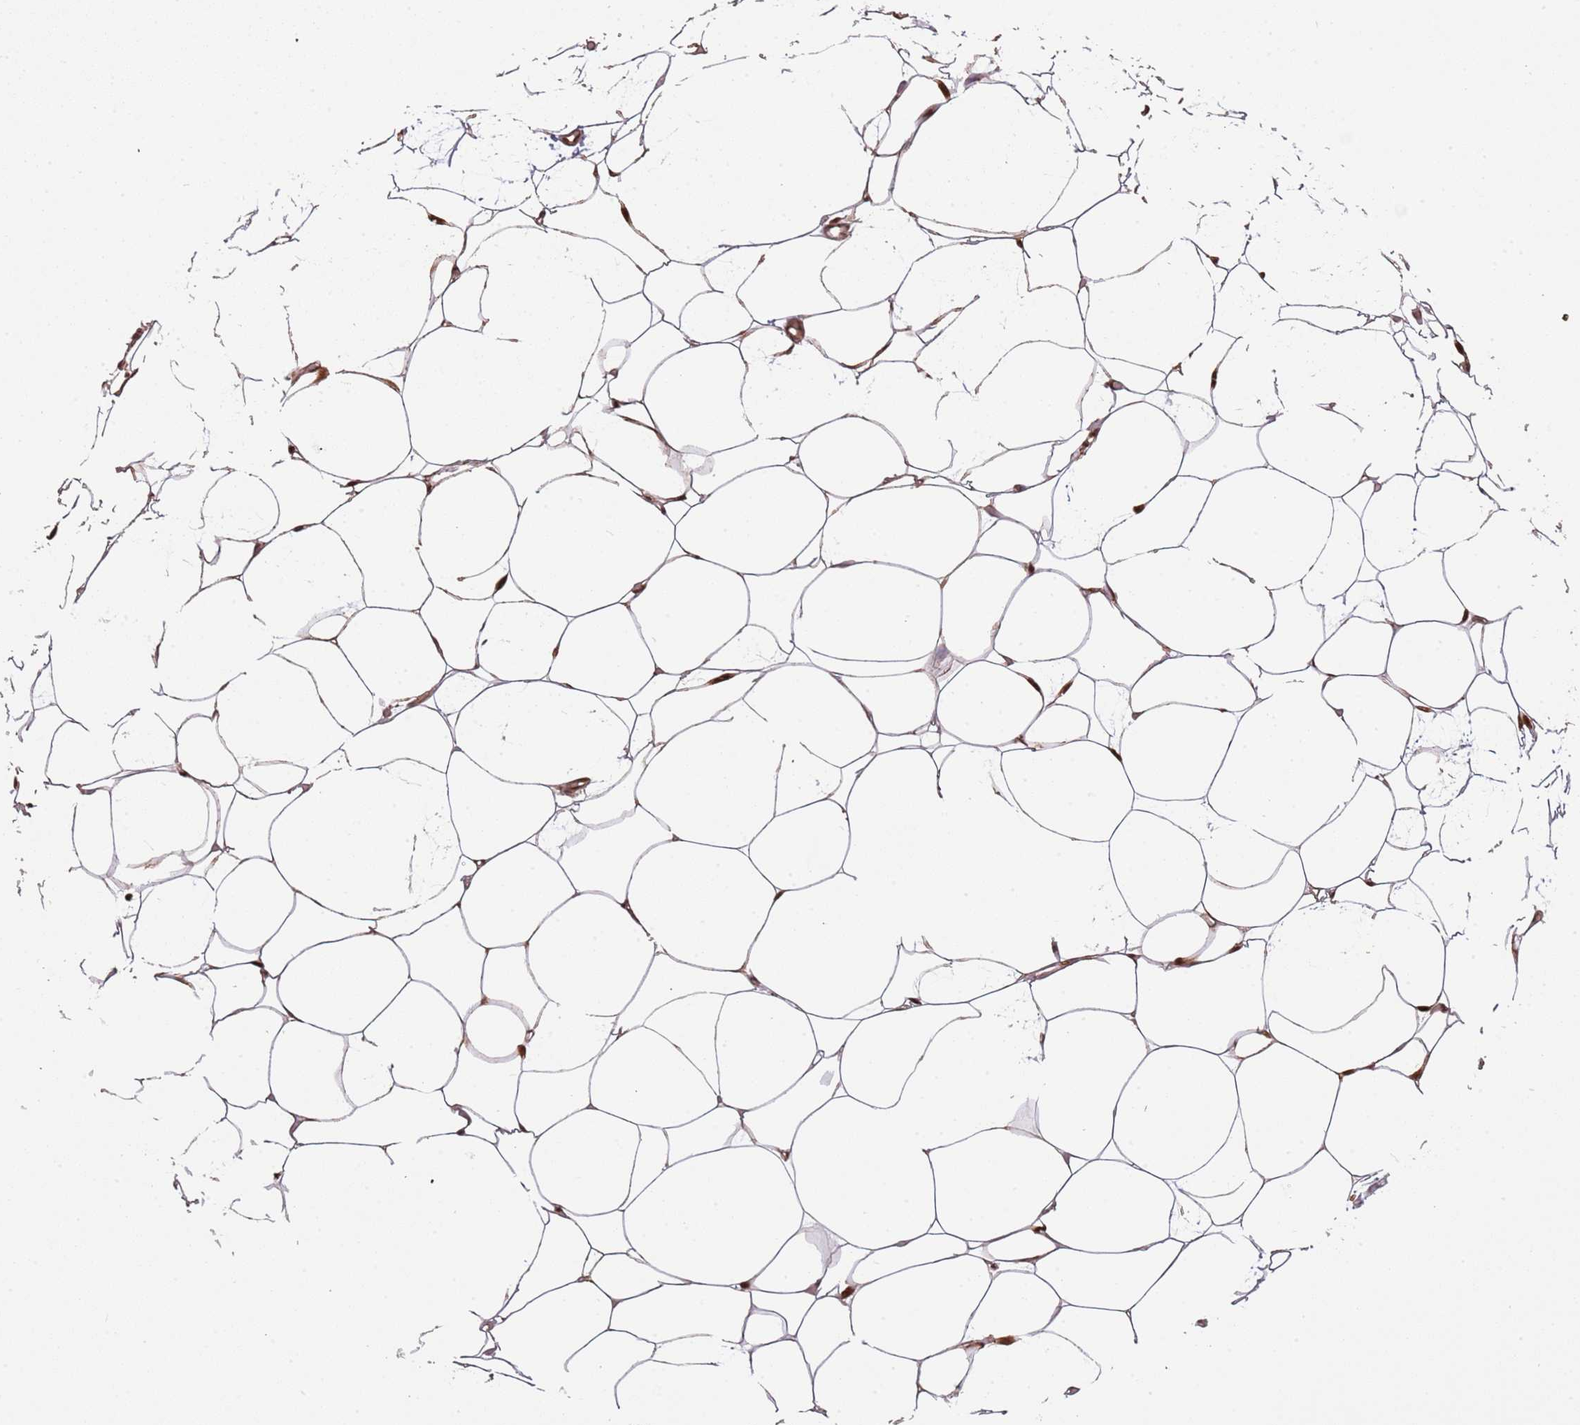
{"staining": {"intensity": "moderate", "quantity": ">75%", "location": "cytoplasmic/membranous,nuclear"}, "tissue": "adipose tissue", "cell_type": "Adipocytes", "image_type": "normal", "snomed": [{"axis": "morphology", "description": "Normal tissue, NOS"}, {"axis": "topography", "description": "Breast"}], "caption": "IHC photomicrograph of normal human adipose tissue stained for a protein (brown), which demonstrates medium levels of moderate cytoplasmic/membranous,nuclear staining in approximately >75% of adipocytes.", "gene": "PLSCR5", "patient": {"sex": "female", "age": 23}}